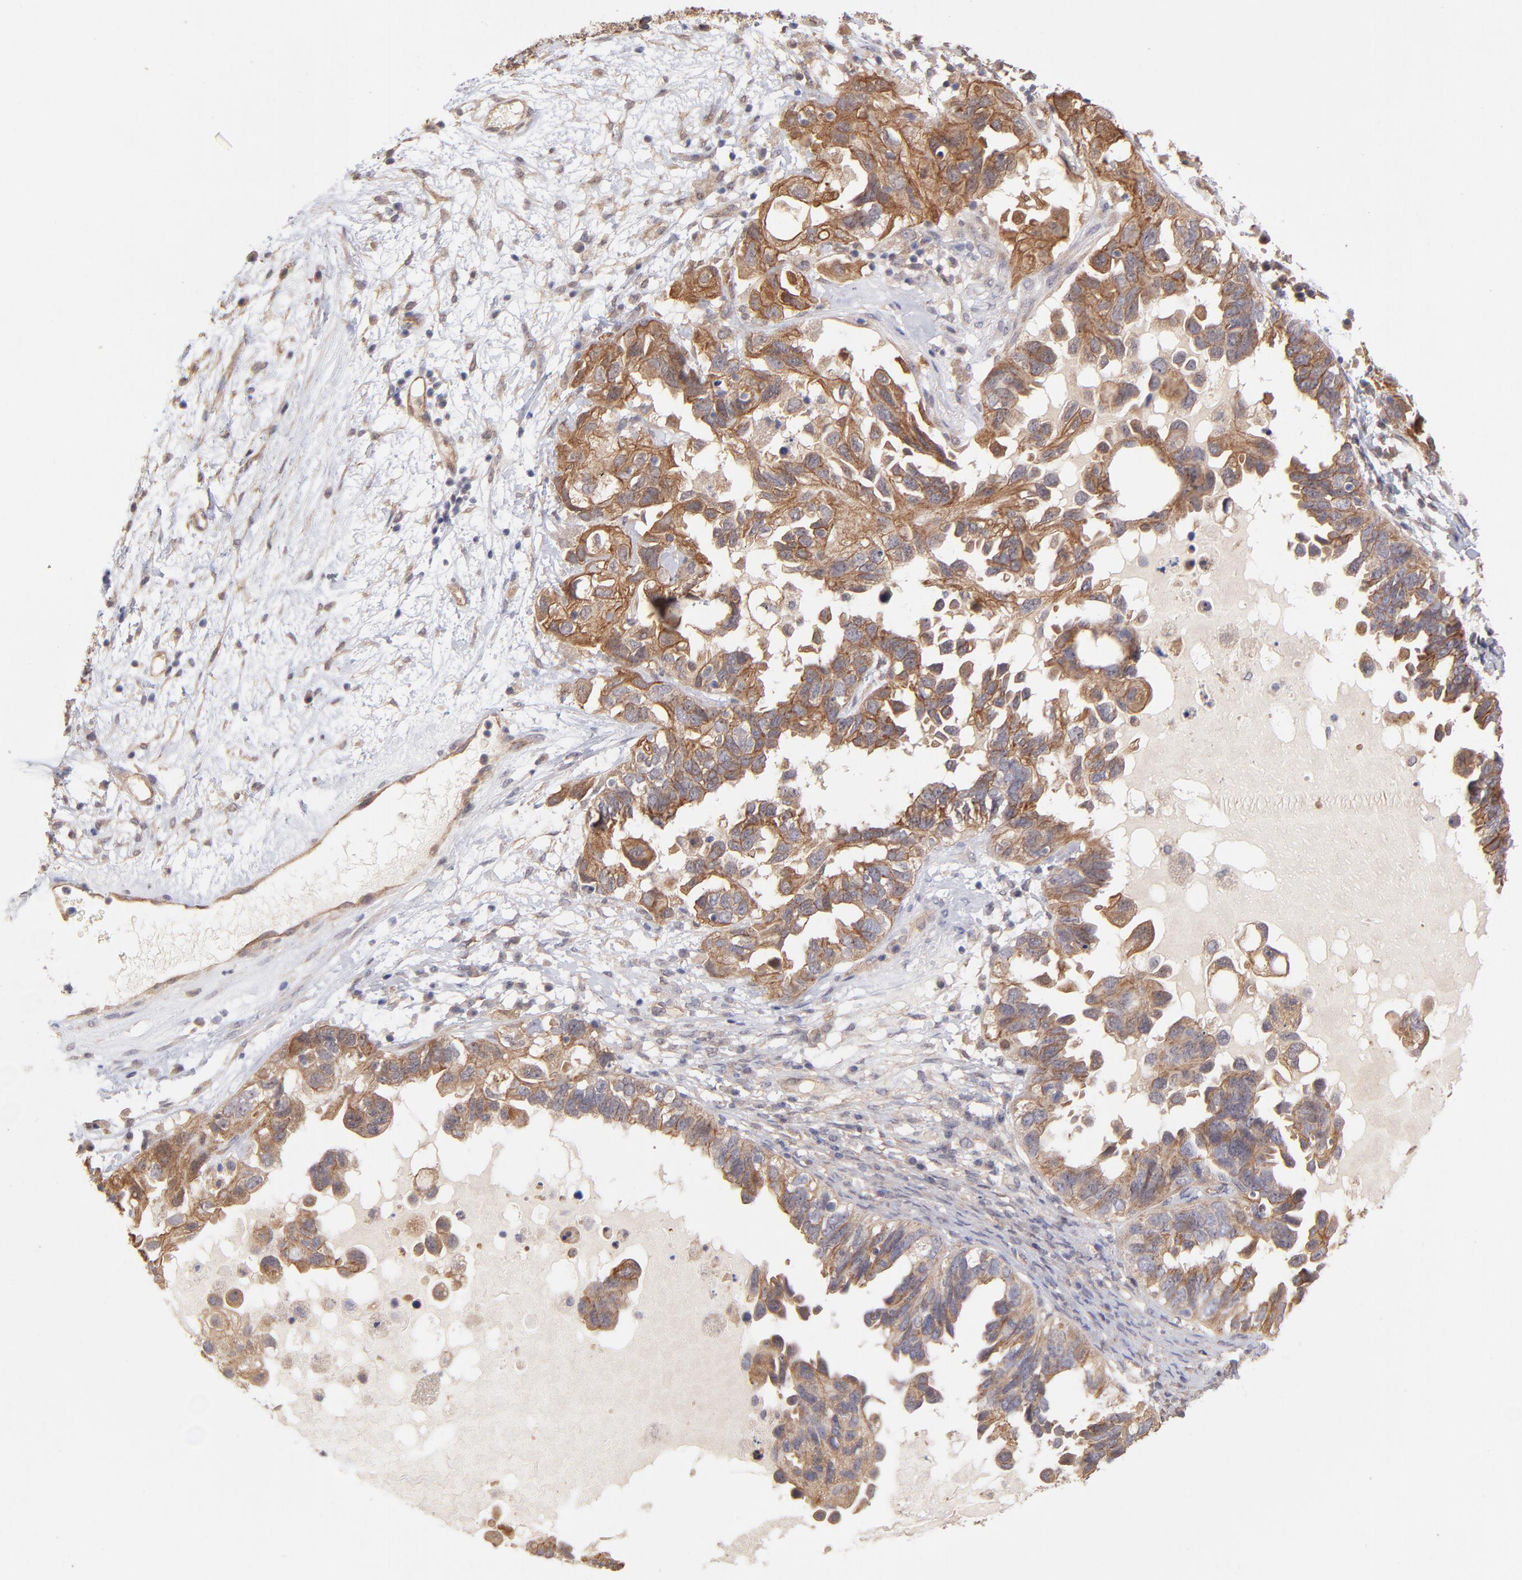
{"staining": {"intensity": "moderate", "quantity": ">75%", "location": "cytoplasmic/membranous"}, "tissue": "ovarian cancer", "cell_type": "Tumor cells", "image_type": "cancer", "snomed": [{"axis": "morphology", "description": "Cystadenocarcinoma, serous, NOS"}, {"axis": "topography", "description": "Ovary"}], "caption": "The histopathology image demonstrates immunohistochemical staining of ovarian cancer (serous cystadenocarcinoma). There is moderate cytoplasmic/membranous expression is identified in approximately >75% of tumor cells.", "gene": "STAP2", "patient": {"sex": "female", "age": 82}}